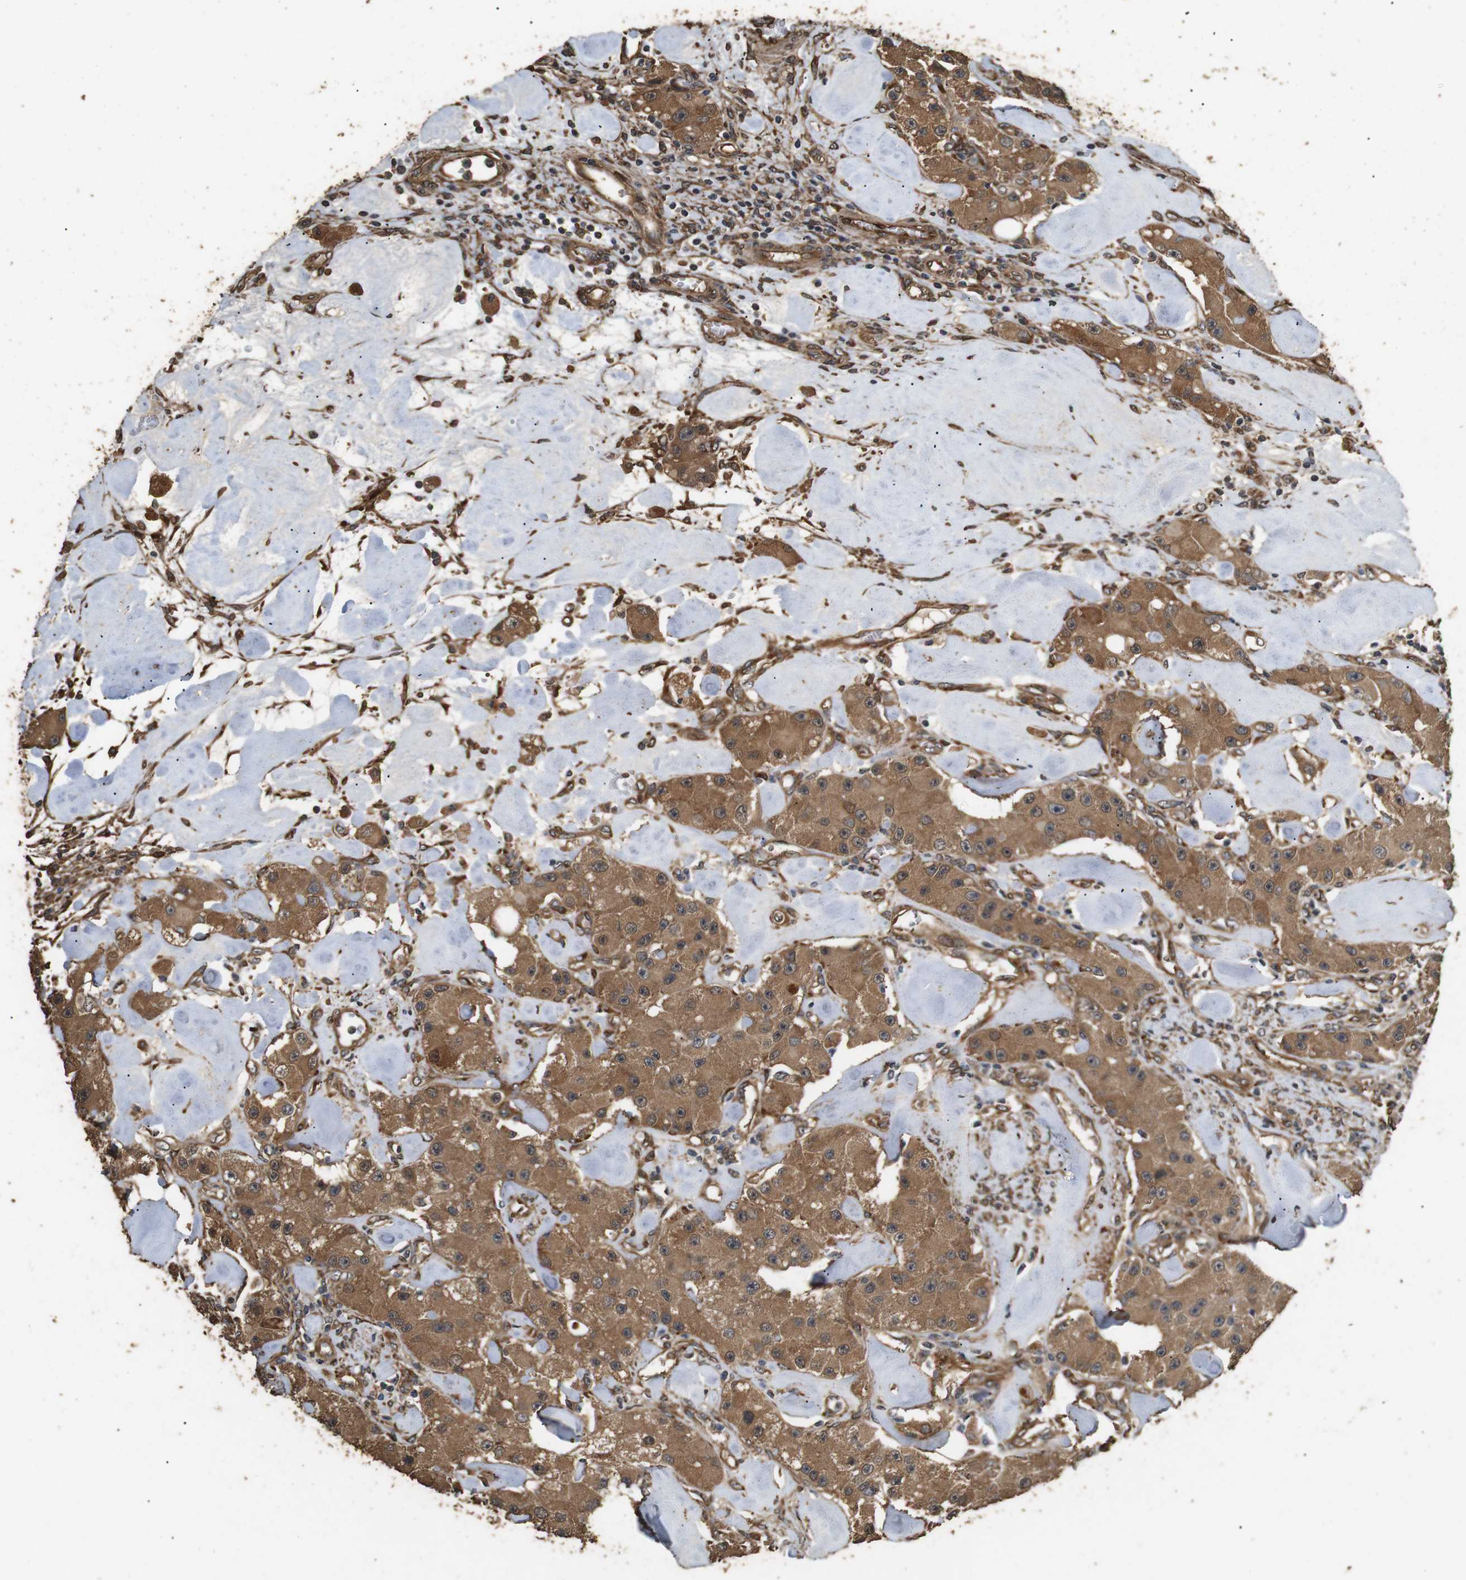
{"staining": {"intensity": "moderate", "quantity": ">75%", "location": "cytoplasmic/membranous"}, "tissue": "carcinoid", "cell_type": "Tumor cells", "image_type": "cancer", "snomed": [{"axis": "morphology", "description": "Carcinoid, malignant, NOS"}, {"axis": "topography", "description": "Pancreas"}], "caption": "Immunohistochemical staining of carcinoid demonstrates medium levels of moderate cytoplasmic/membranous expression in approximately >75% of tumor cells.", "gene": "CNPY4", "patient": {"sex": "male", "age": 41}}